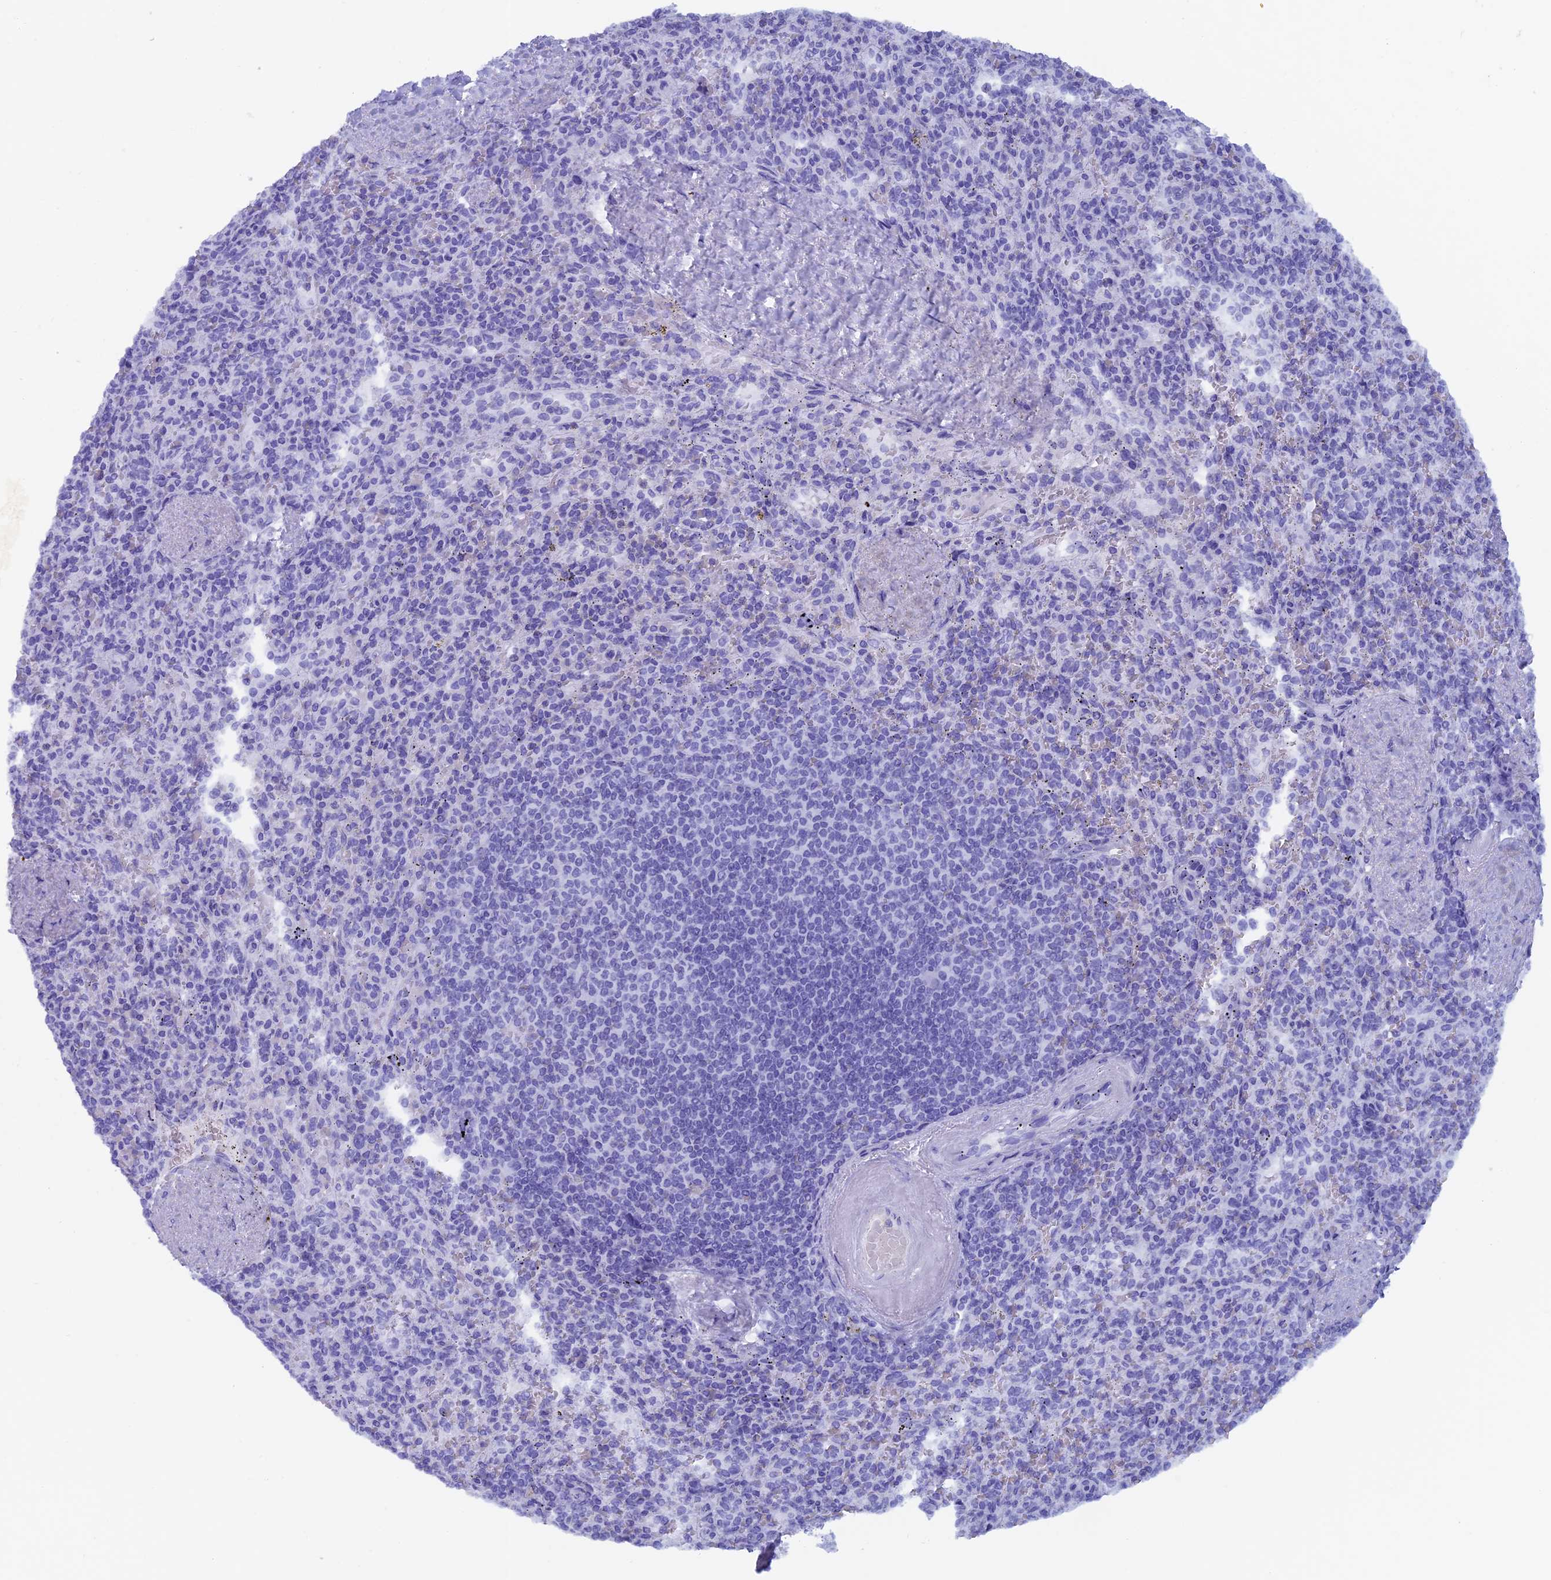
{"staining": {"intensity": "negative", "quantity": "none", "location": "none"}, "tissue": "spleen", "cell_type": "Cells in red pulp", "image_type": "normal", "snomed": [{"axis": "morphology", "description": "Normal tissue, NOS"}, {"axis": "topography", "description": "Spleen"}], "caption": "The immunohistochemistry photomicrograph has no significant positivity in cells in red pulp of spleen. (DAB IHC, high magnification).", "gene": "CAPS", "patient": {"sex": "male", "age": 82}}